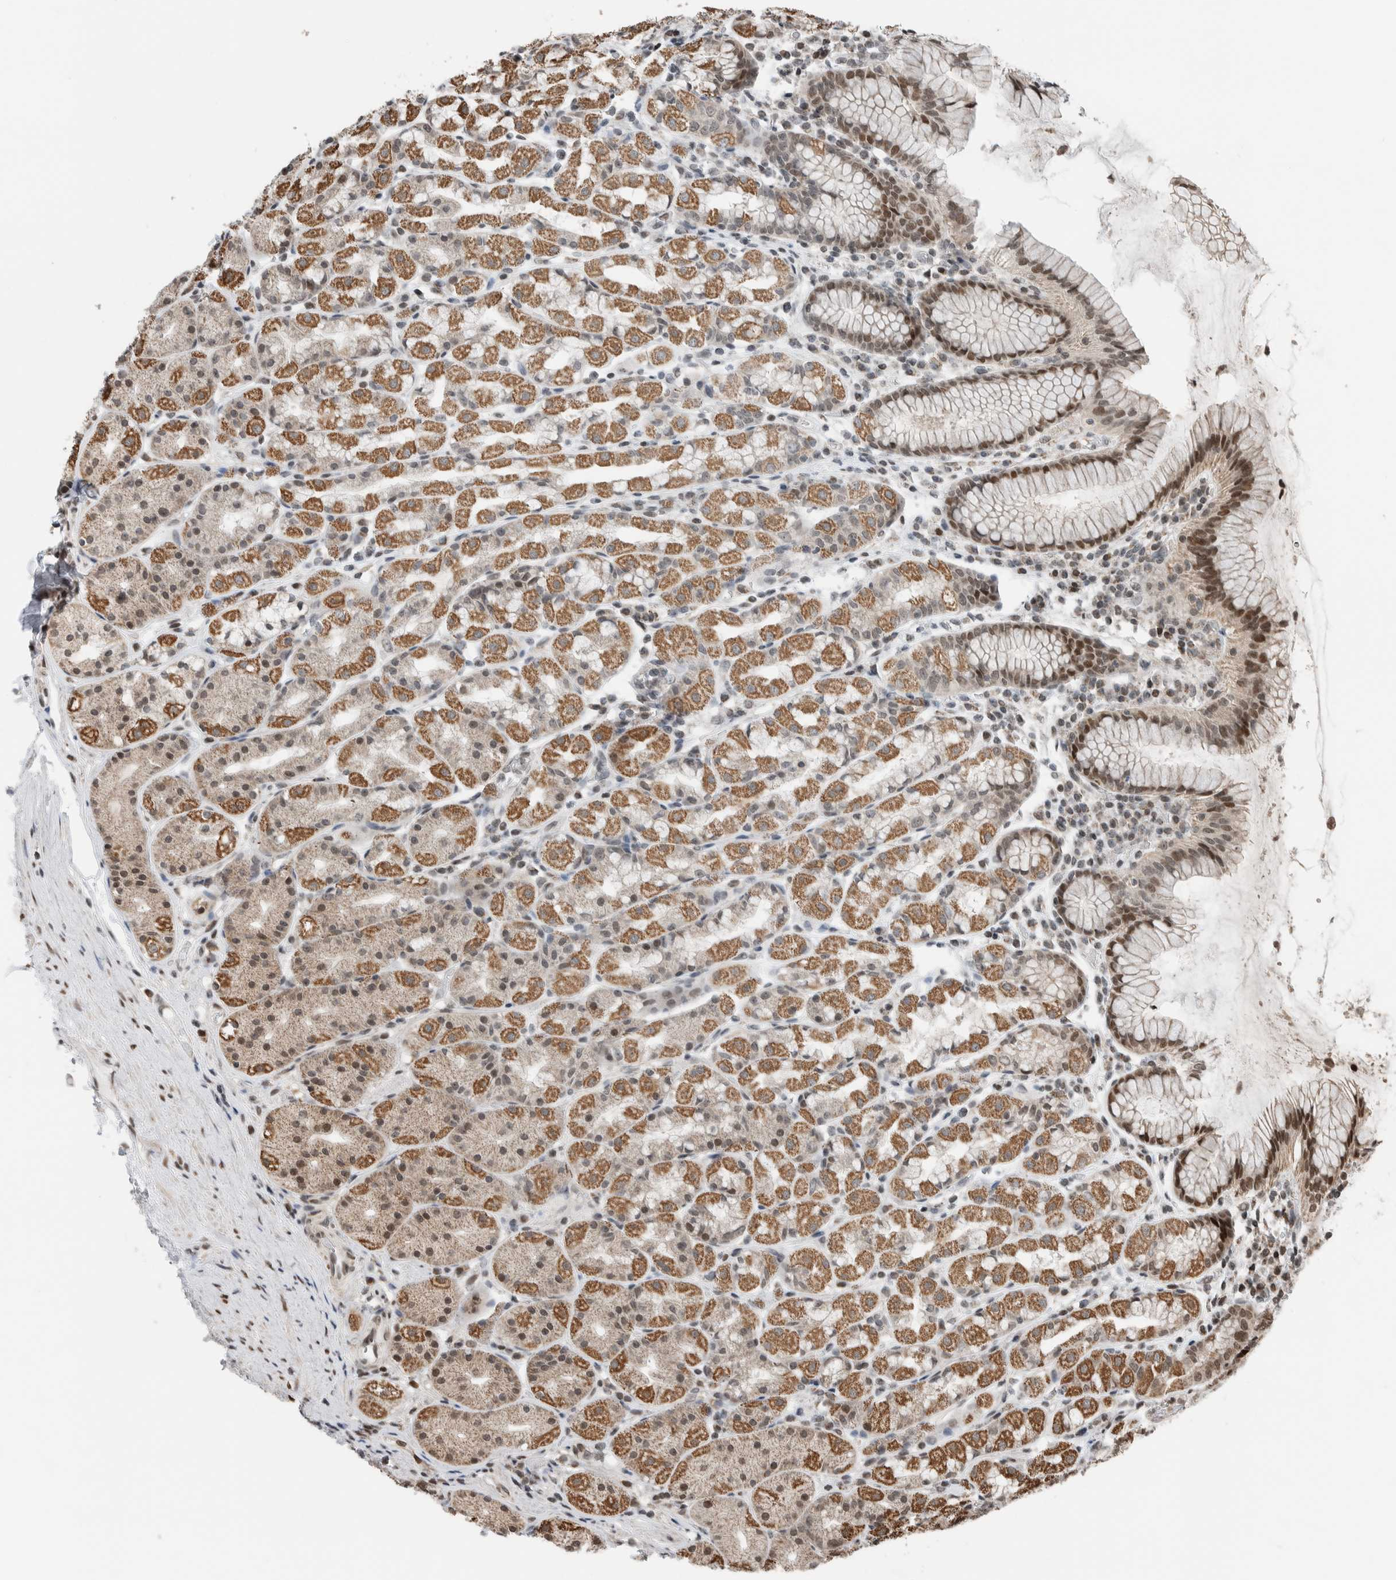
{"staining": {"intensity": "strong", "quantity": "25%-75%", "location": "cytoplasmic/membranous,nuclear"}, "tissue": "stomach", "cell_type": "Glandular cells", "image_type": "normal", "snomed": [{"axis": "morphology", "description": "Normal tissue, NOS"}, {"axis": "topography", "description": "Stomach, lower"}], "caption": "Immunohistochemistry (IHC) (DAB) staining of unremarkable stomach reveals strong cytoplasmic/membranous,nuclear protein staining in approximately 25%-75% of glandular cells. (IHC, brightfield microscopy, high magnification).", "gene": "NPLOC4", "patient": {"sex": "female", "age": 56}}